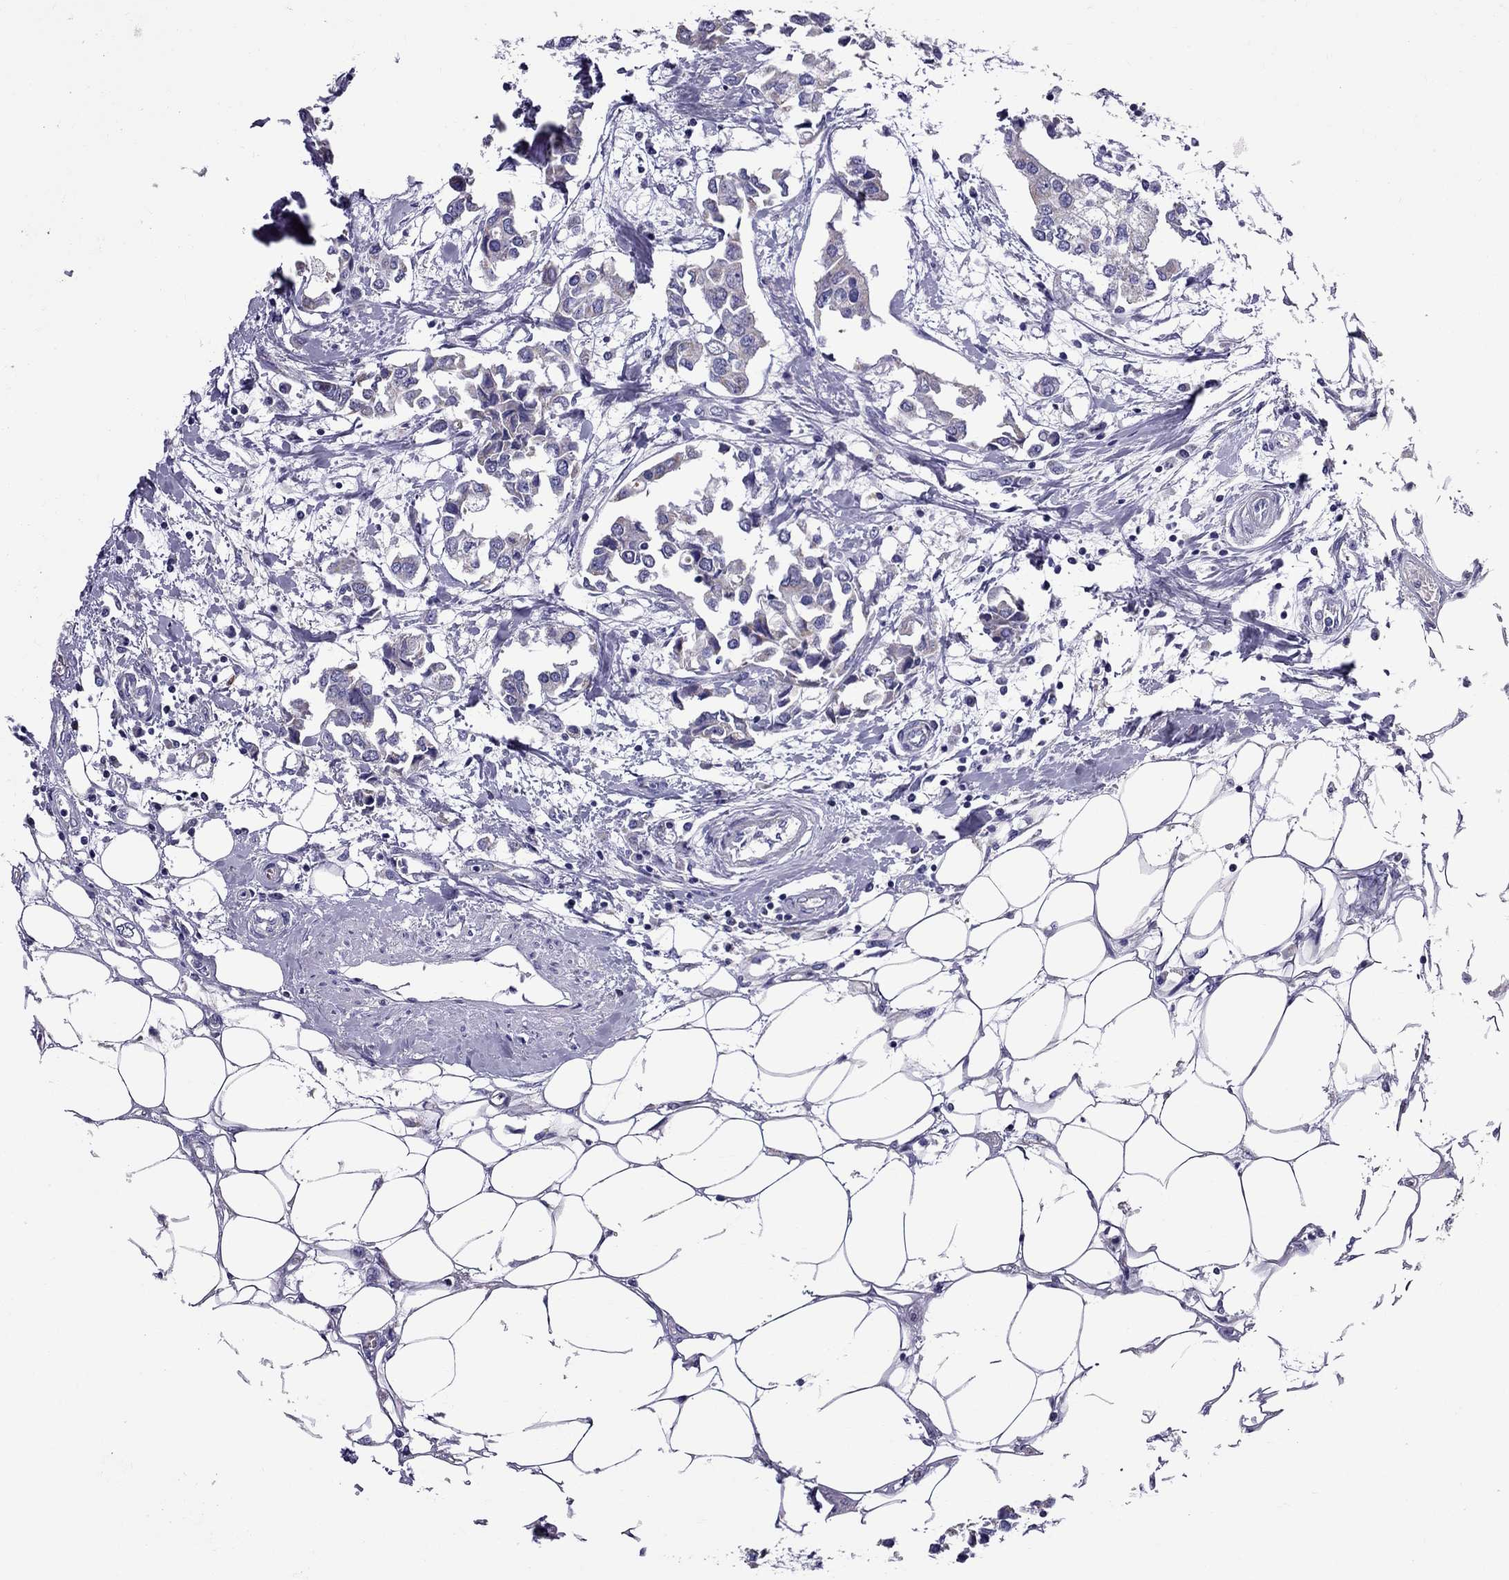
{"staining": {"intensity": "negative", "quantity": "none", "location": "none"}, "tissue": "breast cancer", "cell_type": "Tumor cells", "image_type": "cancer", "snomed": [{"axis": "morphology", "description": "Duct carcinoma"}, {"axis": "topography", "description": "Breast"}], "caption": "DAB immunohistochemical staining of breast cancer demonstrates no significant expression in tumor cells.", "gene": "TTLL13", "patient": {"sex": "female", "age": 83}}